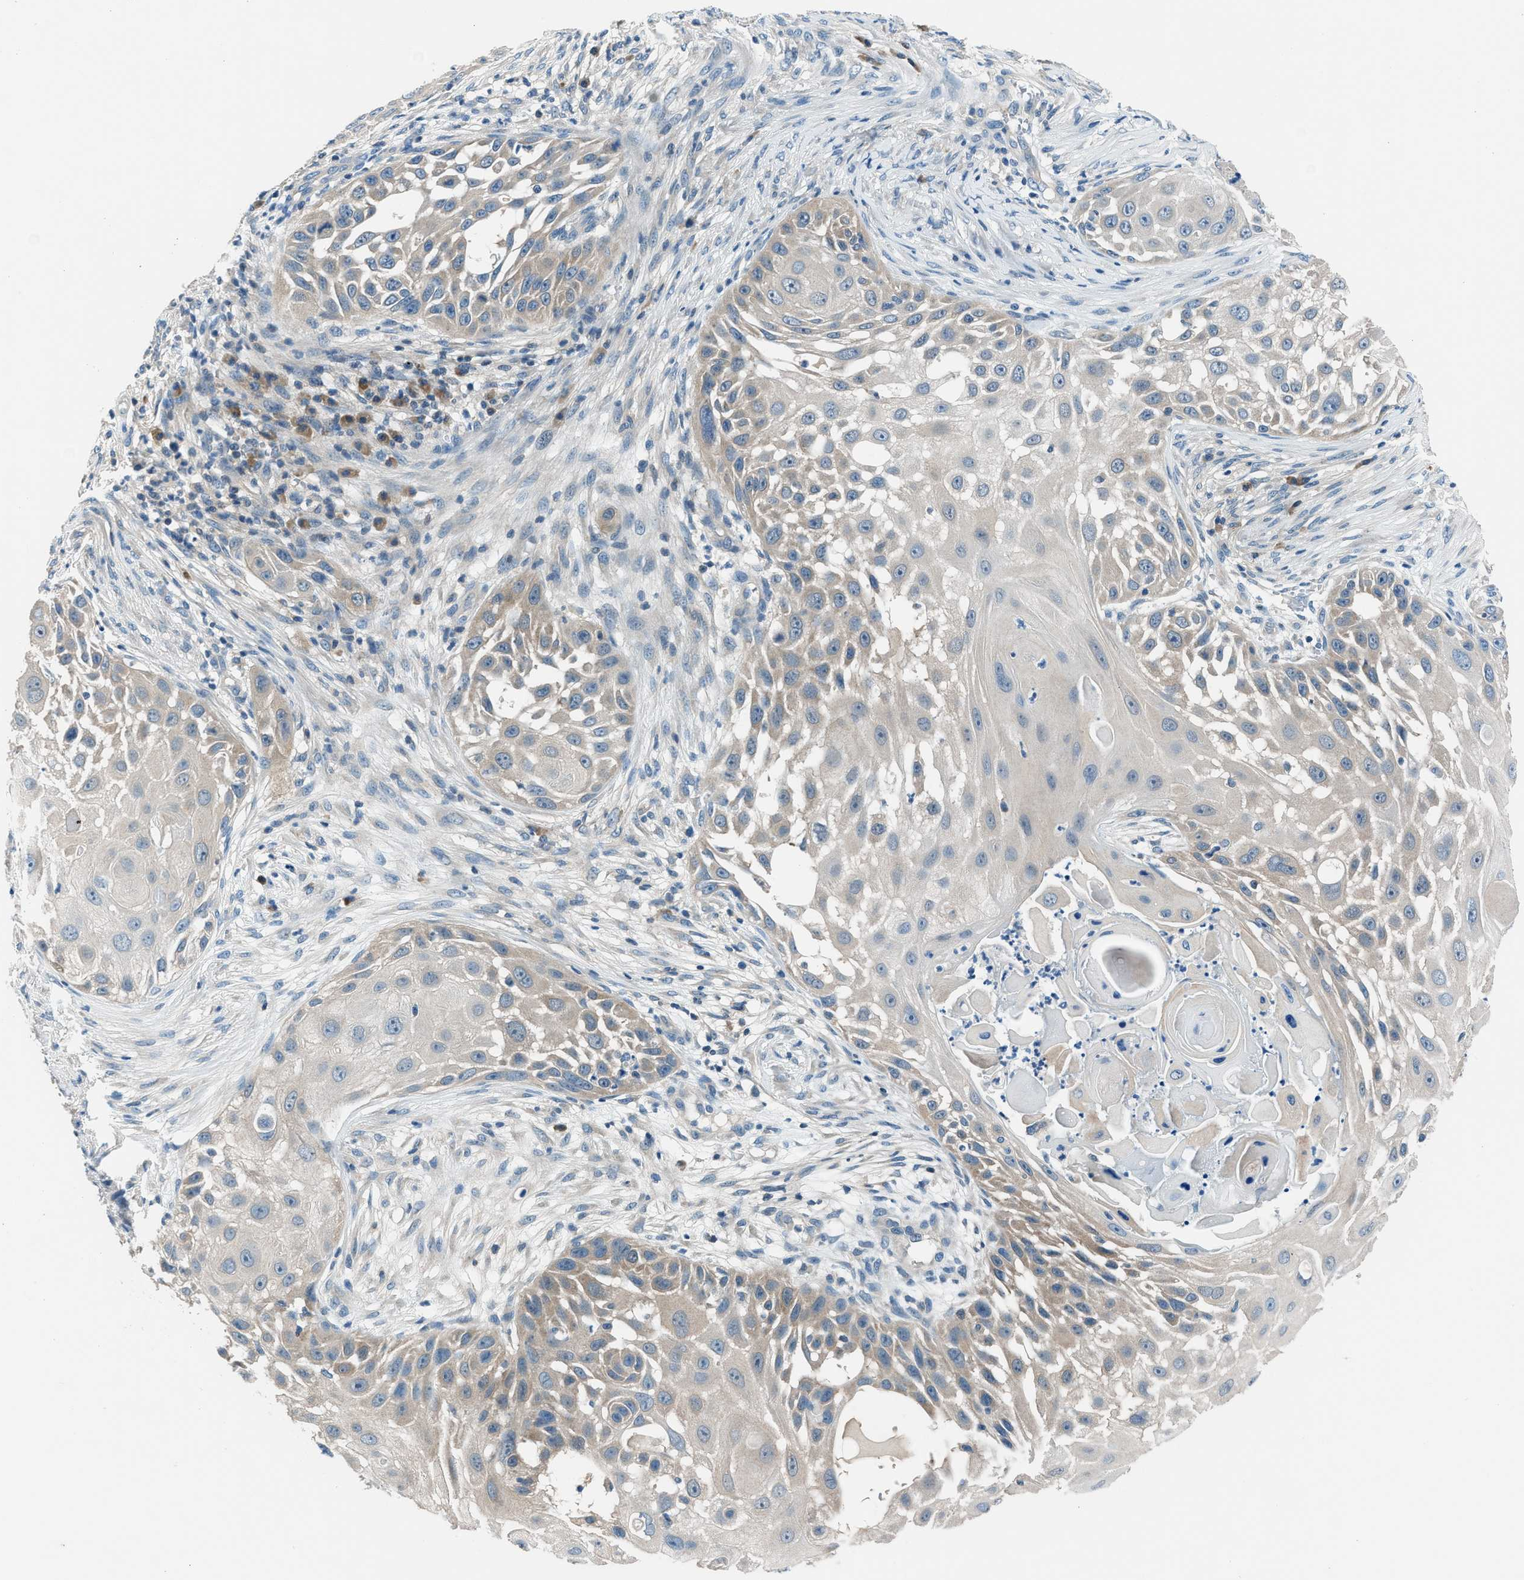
{"staining": {"intensity": "weak", "quantity": "<25%", "location": "cytoplasmic/membranous"}, "tissue": "skin cancer", "cell_type": "Tumor cells", "image_type": "cancer", "snomed": [{"axis": "morphology", "description": "Squamous cell carcinoma, NOS"}, {"axis": "topography", "description": "Skin"}], "caption": "Immunohistochemical staining of squamous cell carcinoma (skin) shows no significant positivity in tumor cells. (DAB immunohistochemistry, high magnification).", "gene": "ACP1", "patient": {"sex": "female", "age": 44}}